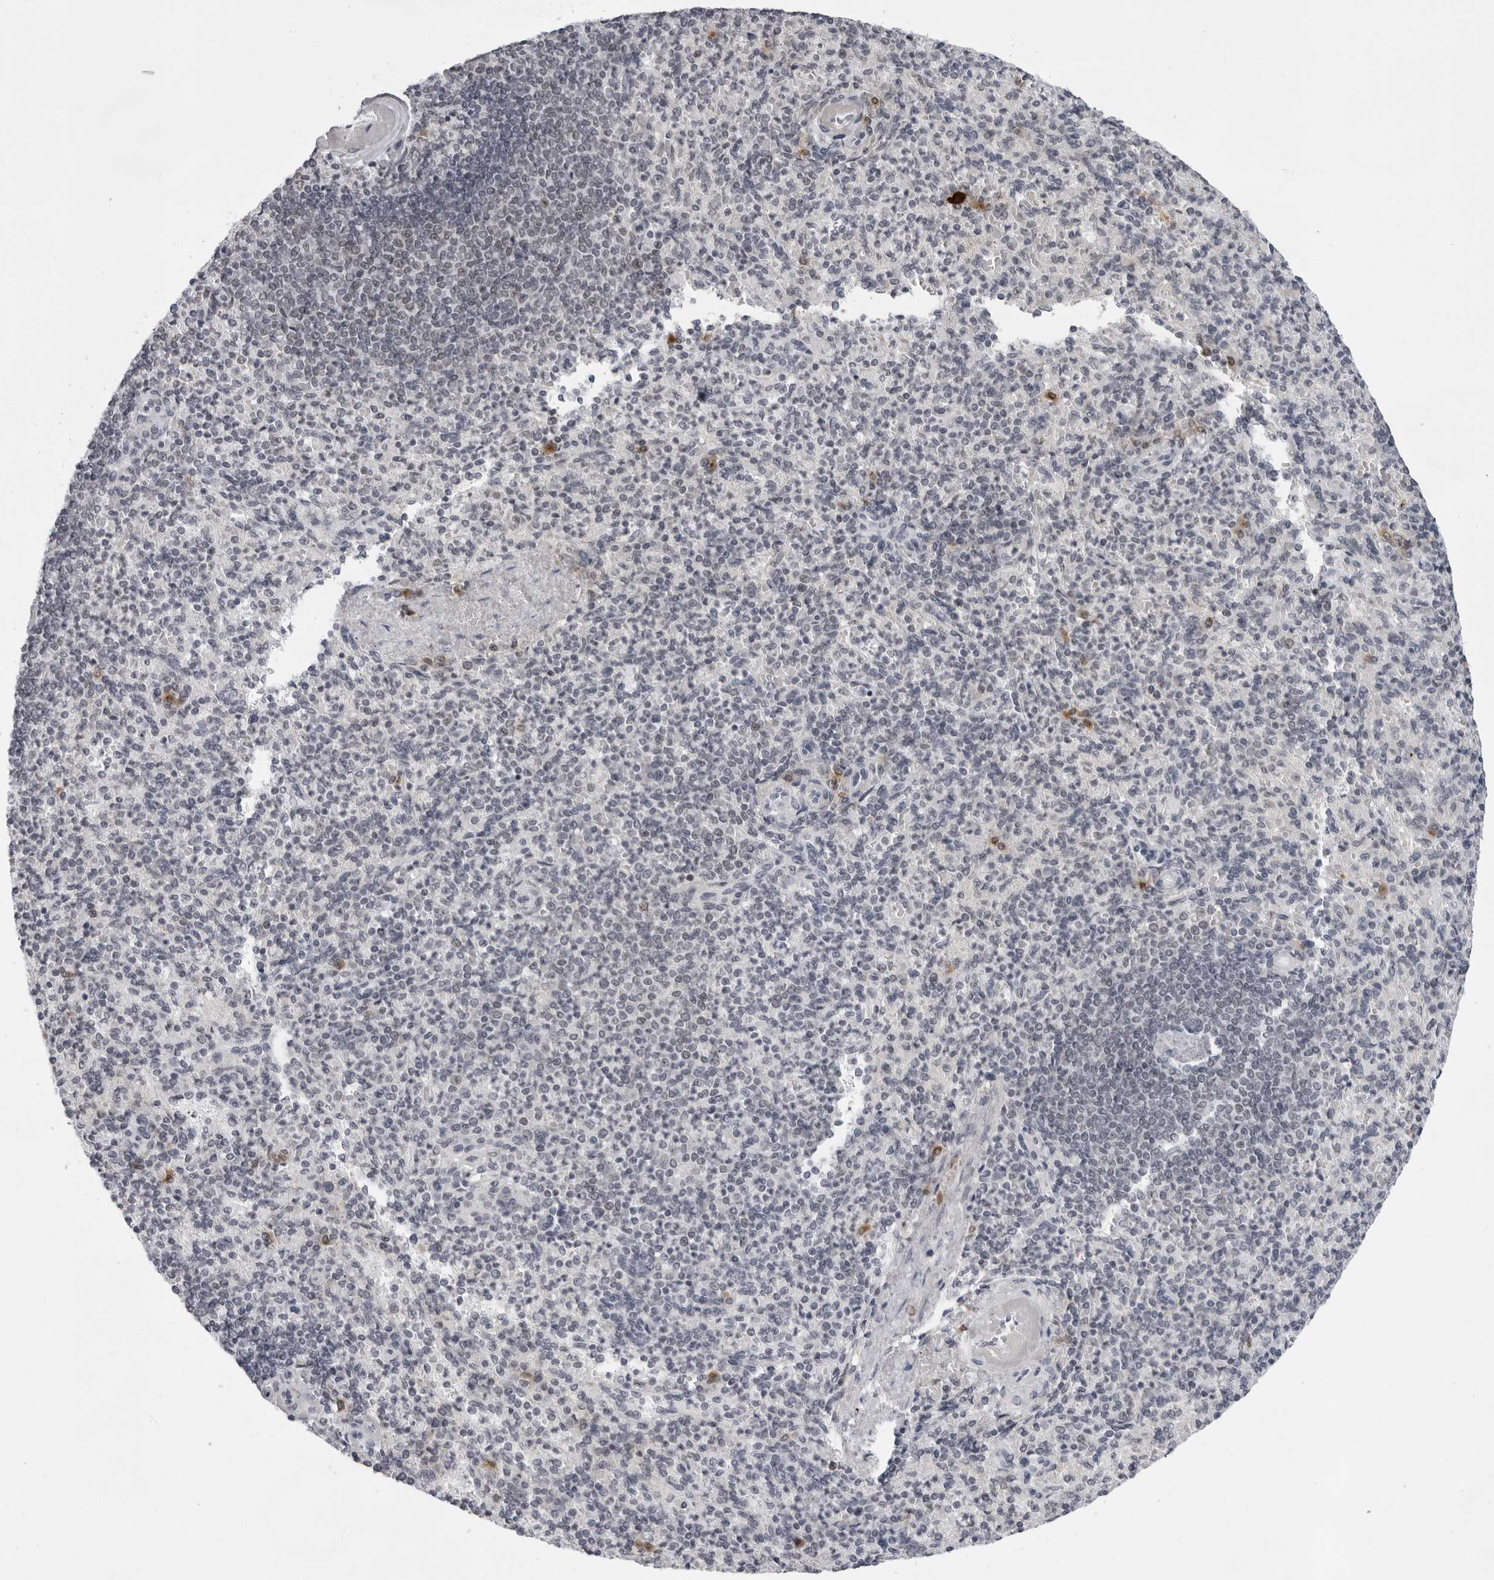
{"staining": {"intensity": "negative", "quantity": "none", "location": "none"}, "tissue": "spleen", "cell_type": "Cells in red pulp", "image_type": "normal", "snomed": [{"axis": "morphology", "description": "Normal tissue, NOS"}, {"axis": "topography", "description": "Spleen"}], "caption": "The histopathology image exhibits no staining of cells in red pulp in benign spleen. (DAB (3,3'-diaminobenzidine) immunohistochemistry visualized using brightfield microscopy, high magnification).", "gene": "EXOSC10", "patient": {"sex": "female", "age": 74}}